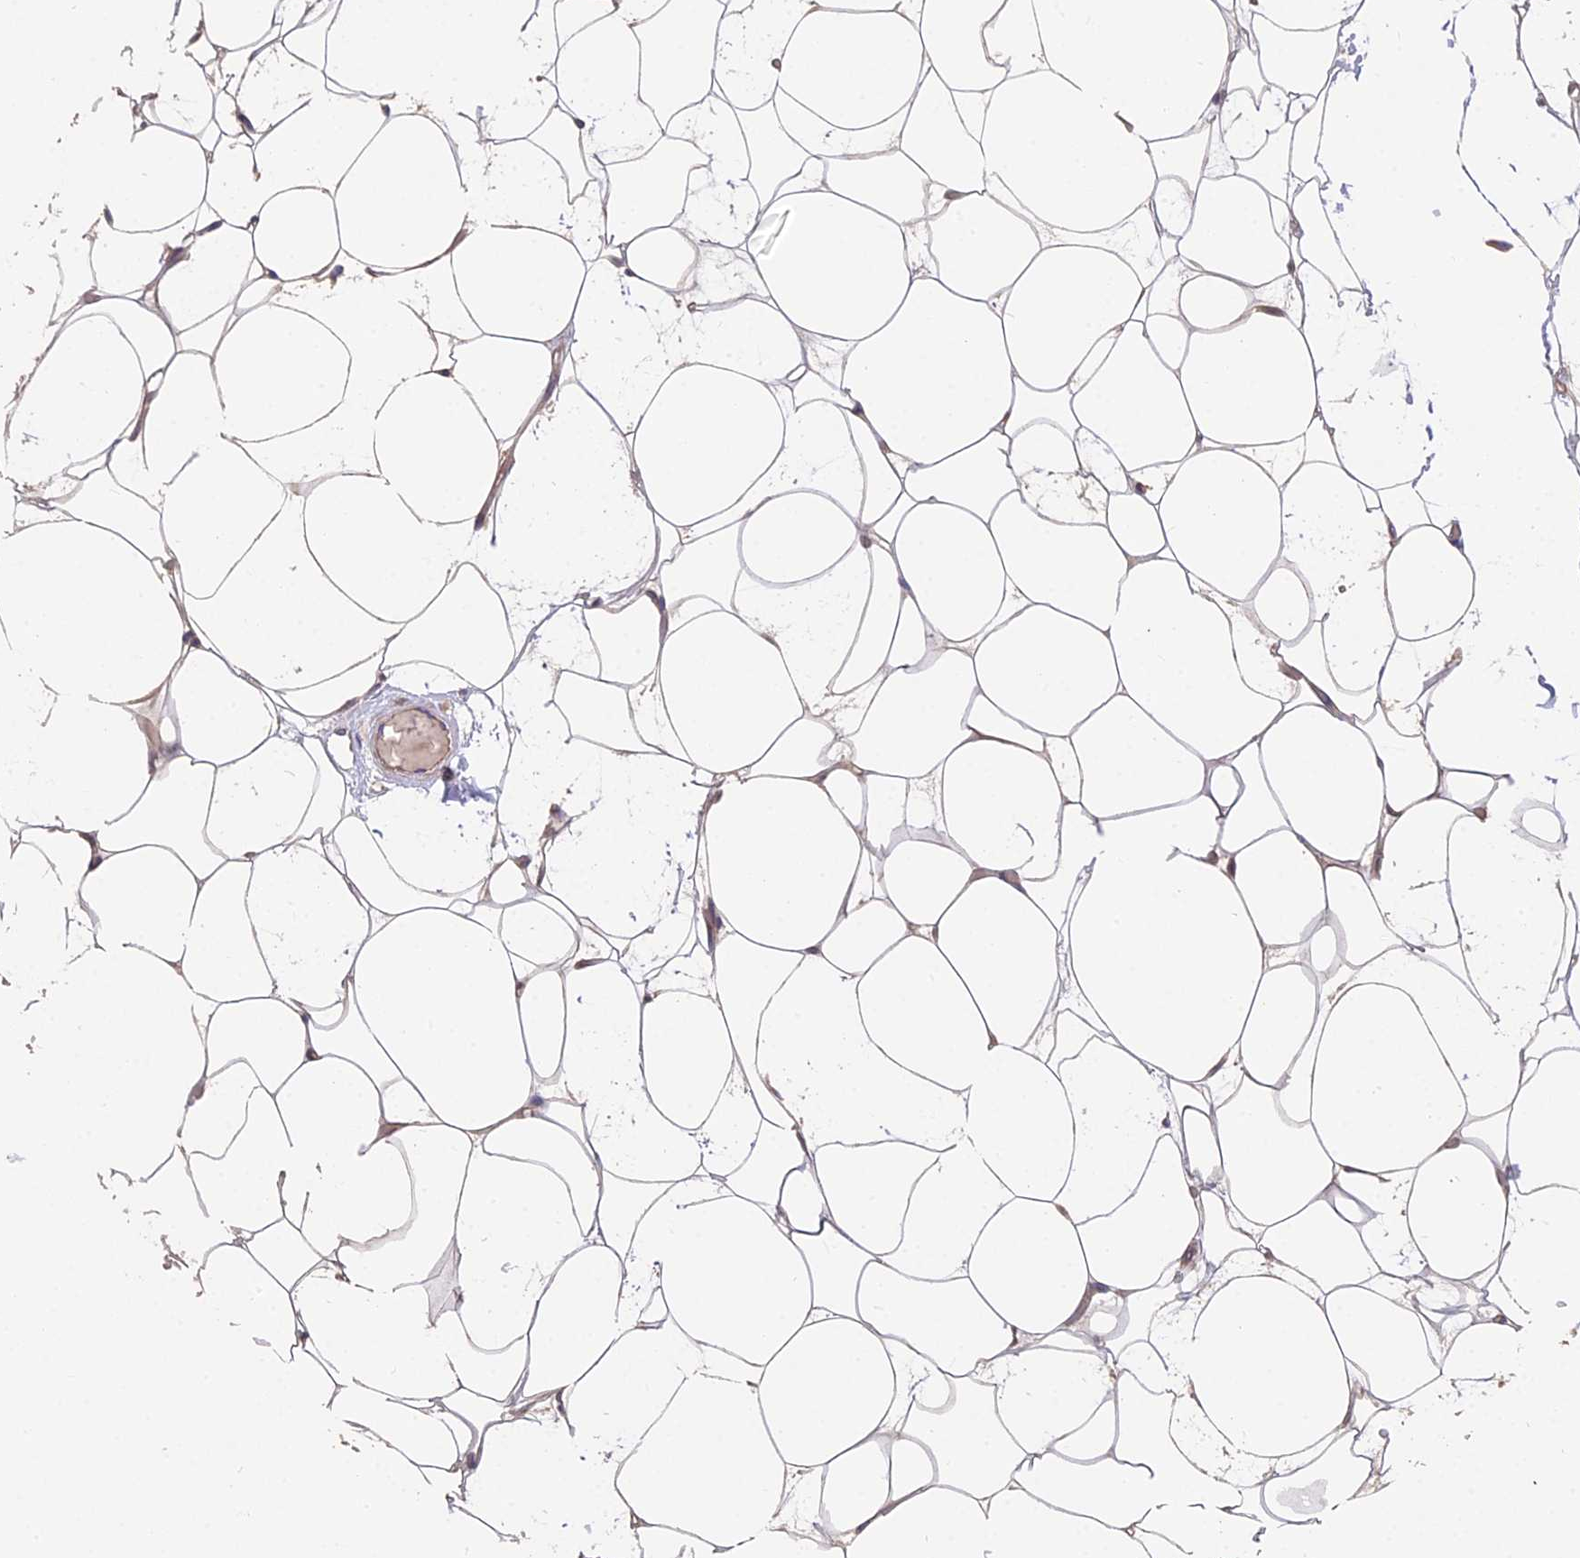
{"staining": {"intensity": "weak", "quantity": "25%-75%", "location": "cytoplasmic/membranous"}, "tissue": "adipose tissue", "cell_type": "Adipocytes", "image_type": "normal", "snomed": [{"axis": "morphology", "description": "Normal tissue, NOS"}, {"axis": "topography", "description": "Breast"}], "caption": "This micrograph displays IHC staining of benign human adipose tissue, with low weak cytoplasmic/membranous expression in approximately 25%-75% of adipocytes.", "gene": "FAM168B", "patient": {"sex": "female", "age": 23}}